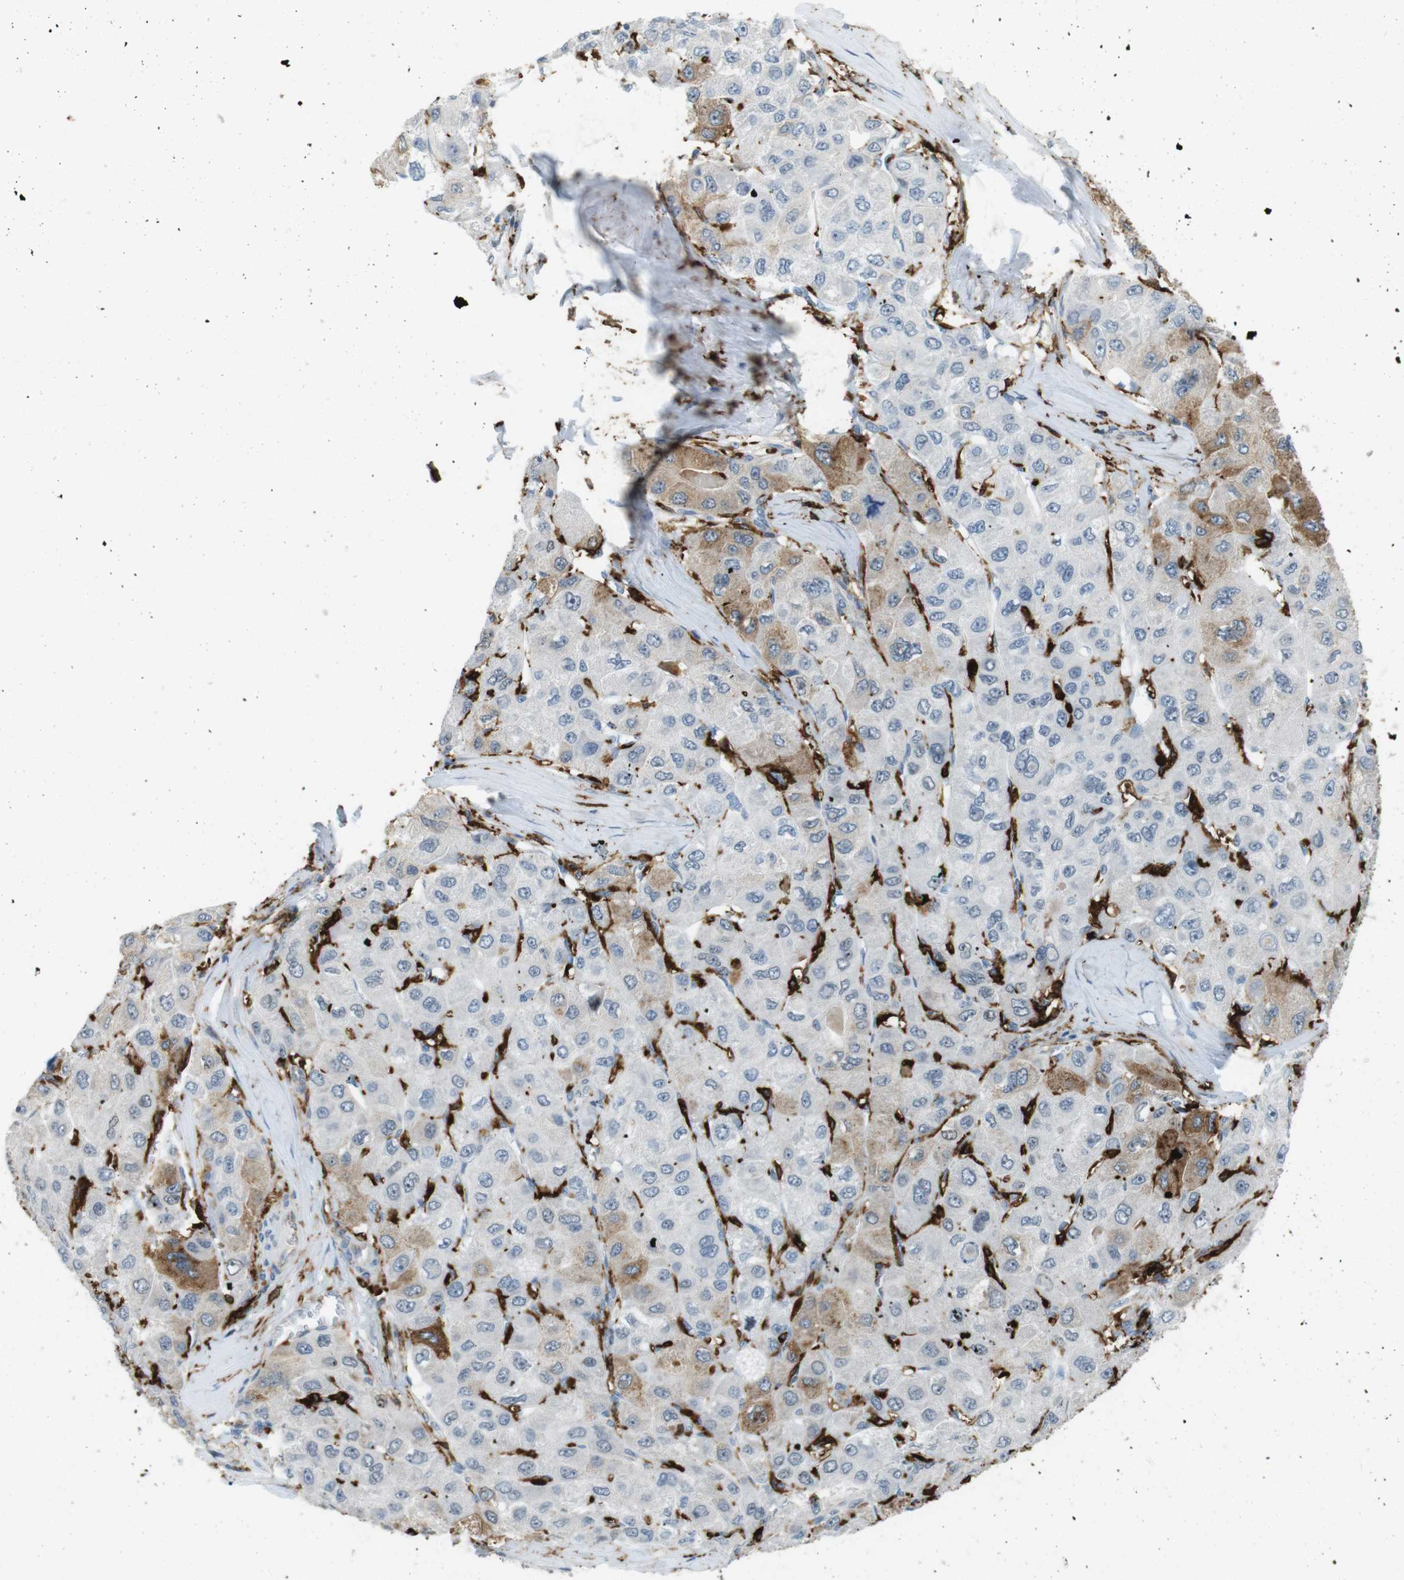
{"staining": {"intensity": "weak", "quantity": "<25%", "location": "cytoplasmic/membranous"}, "tissue": "liver cancer", "cell_type": "Tumor cells", "image_type": "cancer", "snomed": [{"axis": "morphology", "description": "Carcinoma, Hepatocellular, NOS"}, {"axis": "topography", "description": "Liver"}], "caption": "A photomicrograph of human liver cancer is negative for staining in tumor cells.", "gene": "HLA-DRA", "patient": {"sex": "male", "age": 80}}